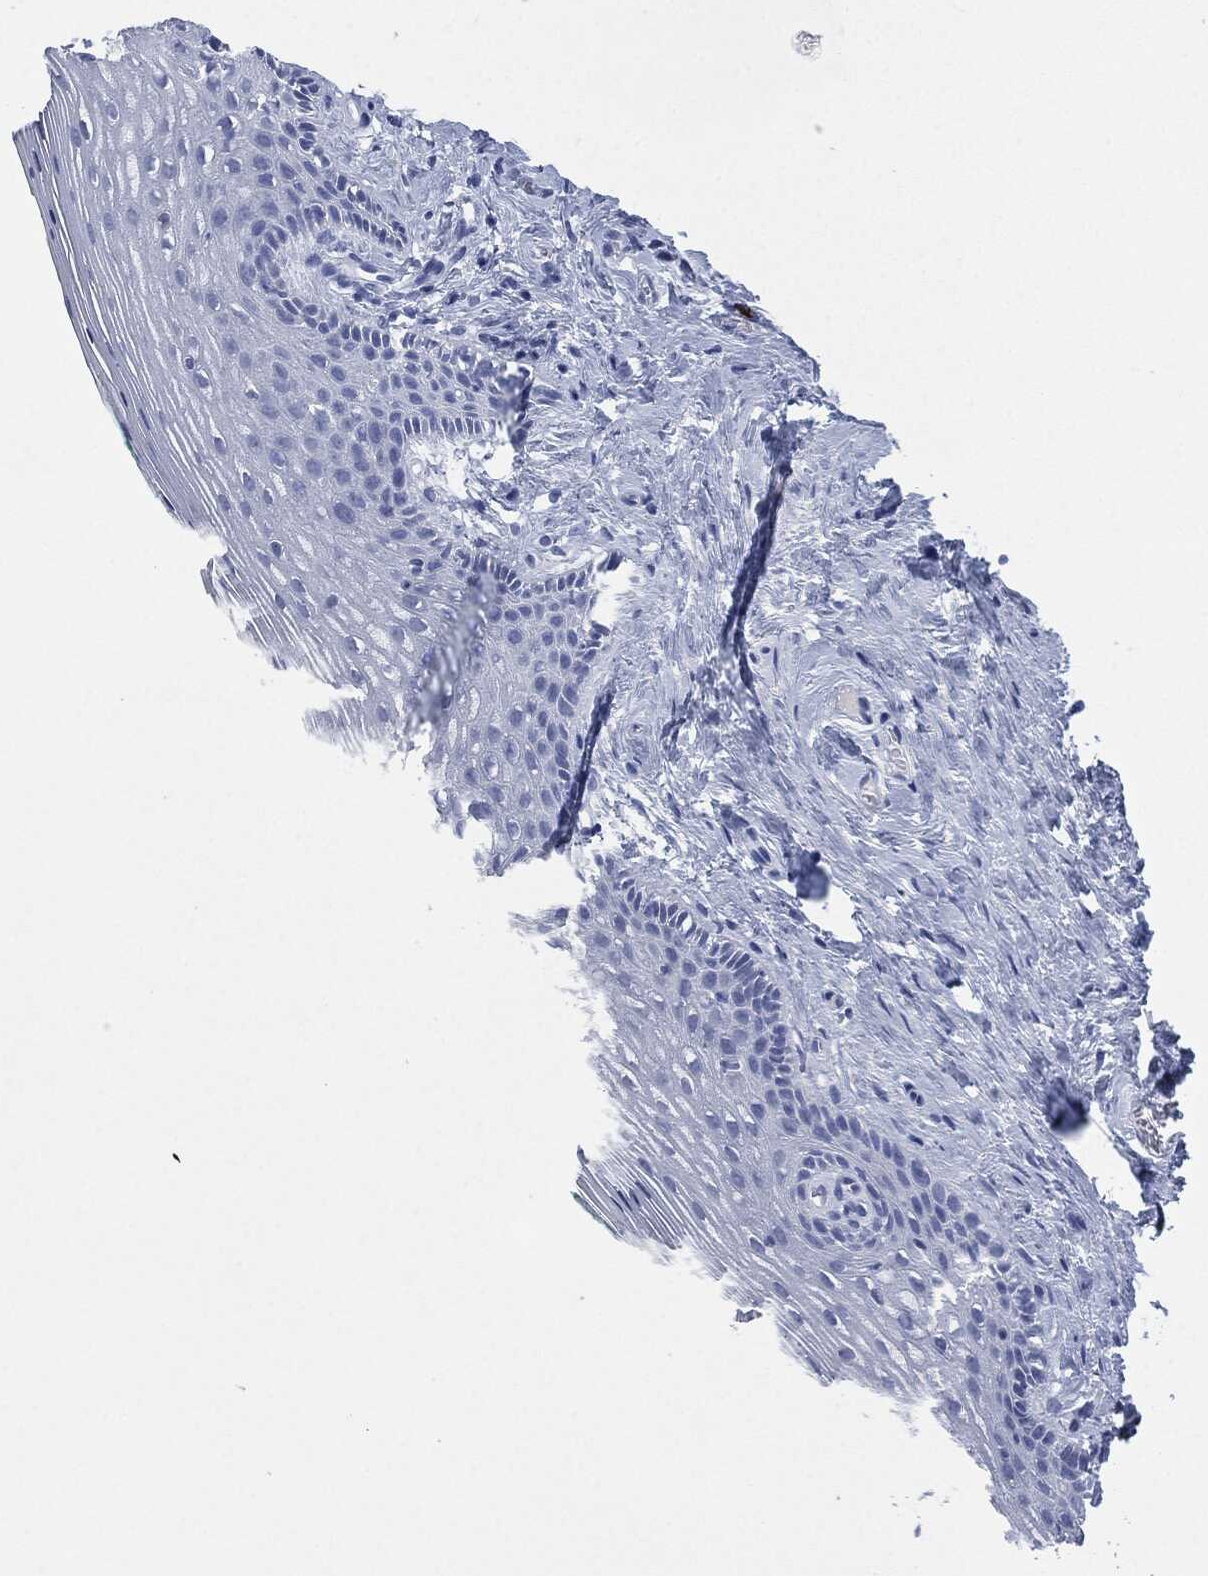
{"staining": {"intensity": "negative", "quantity": "none", "location": "none"}, "tissue": "vagina", "cell_type": "Squamous epithelial cells", "image_type": "normal", "snomed": [{"axis": "morphology", "description": "Normal tissue, NOS"}, {"axis": "topography", "description": "Vagina"}], "caption": "Immunohistochemistry (IHC) photomicrograph of benign vagina: vagina stained with DAB (3,3'-diaminobenzidine) demonstrates no significant protein staining in squamous epithelial cells.", "gene": "CEACAM8", "patient": {"sex": "female", "age": 45}}